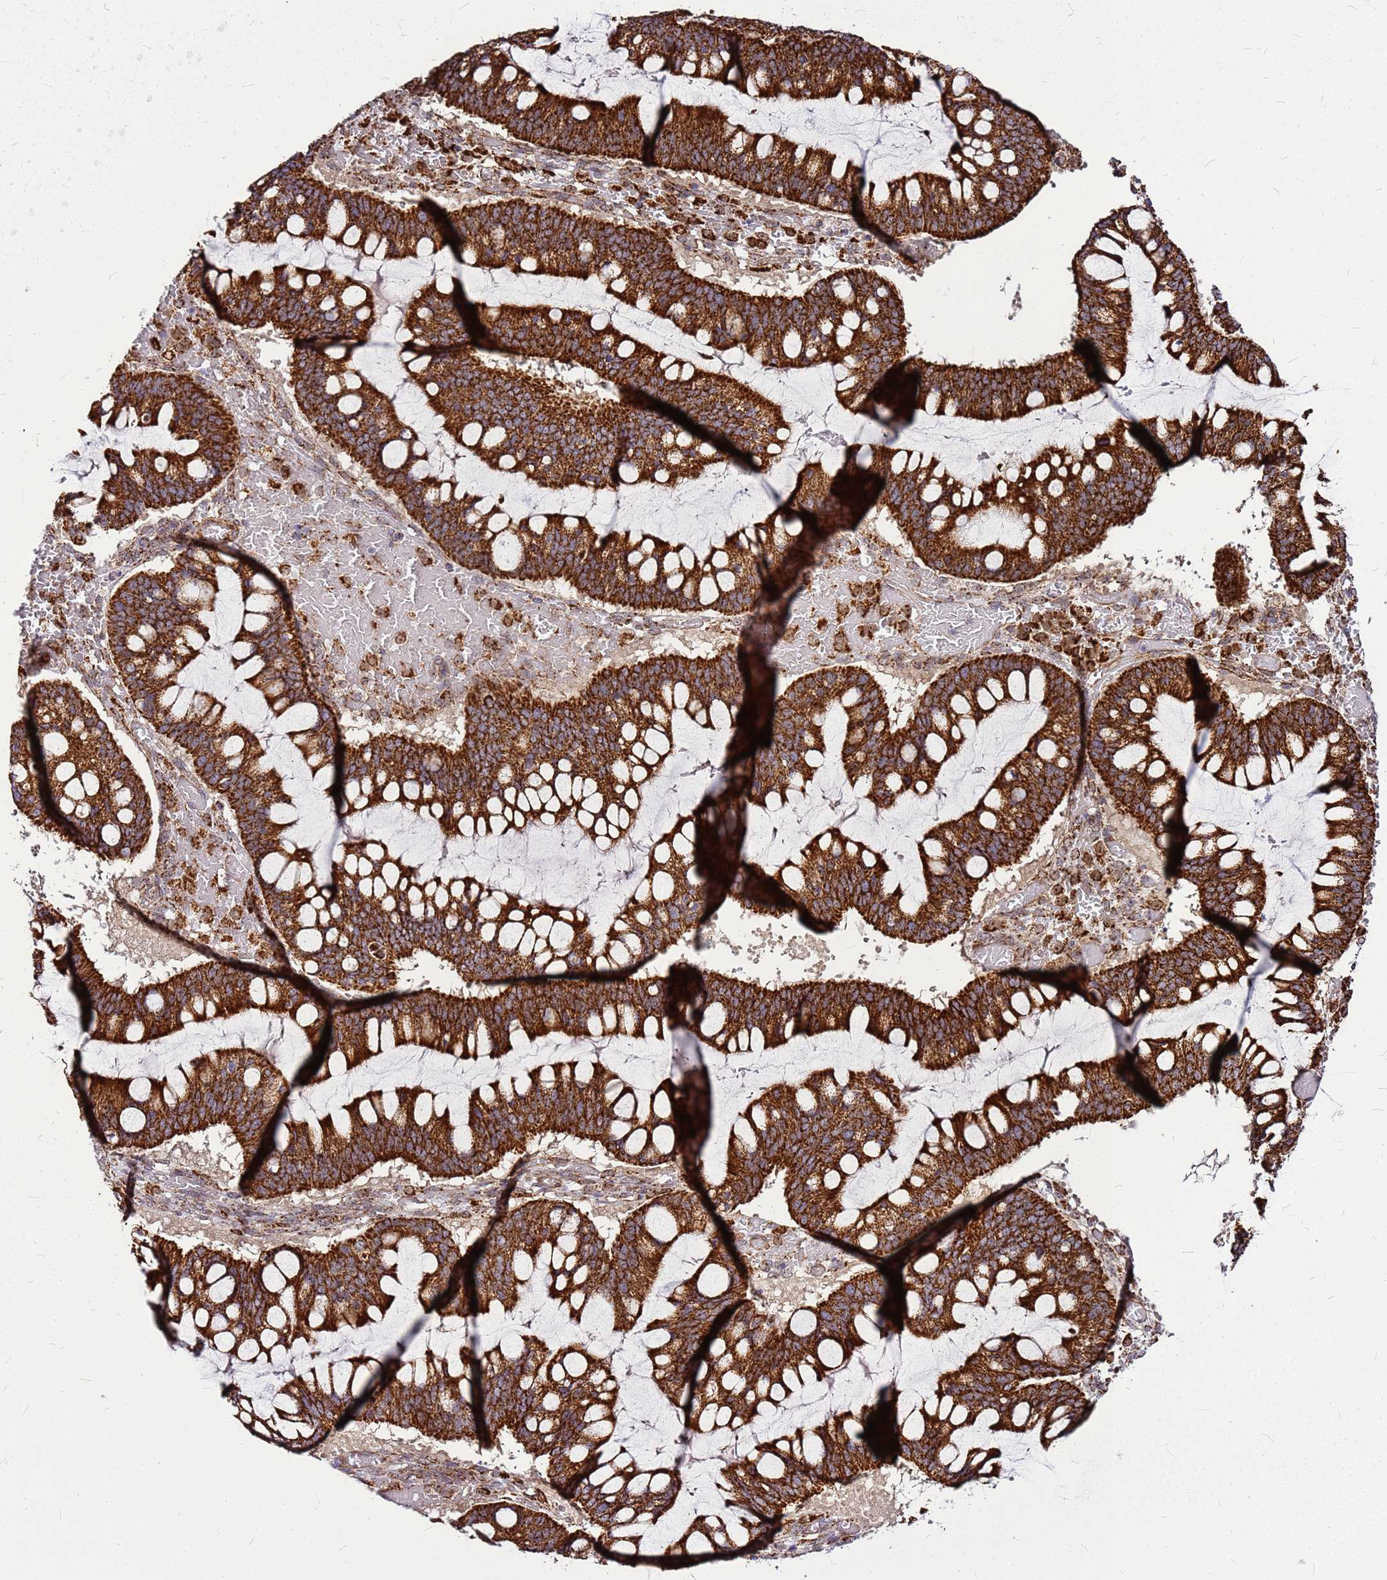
{"staining": {"intensity": "strong", "quantity": ">75%", "location": "cytoplasmic/membranous"}, "tissue": "ovarian cancer", "cell_type": "Tumor cells", "image_type": "cancer", "snomed": [{"axis": "morphology", "description": "Cystadenocarcinoma, mucinous, NOS"}, {"axis": "topography", "description": "Ovary"}], "caption": "This micrograph reveals ovarian cancer stained with immunohistochemistry (IHC) to label a protein in brown. The cytoplasmic/membranous of tumor cells show strong positivity for the protein. Nuclei are counter-stained blue.", "gene": "OR51T1", "patient": {"sex": "female", "age": 73}}